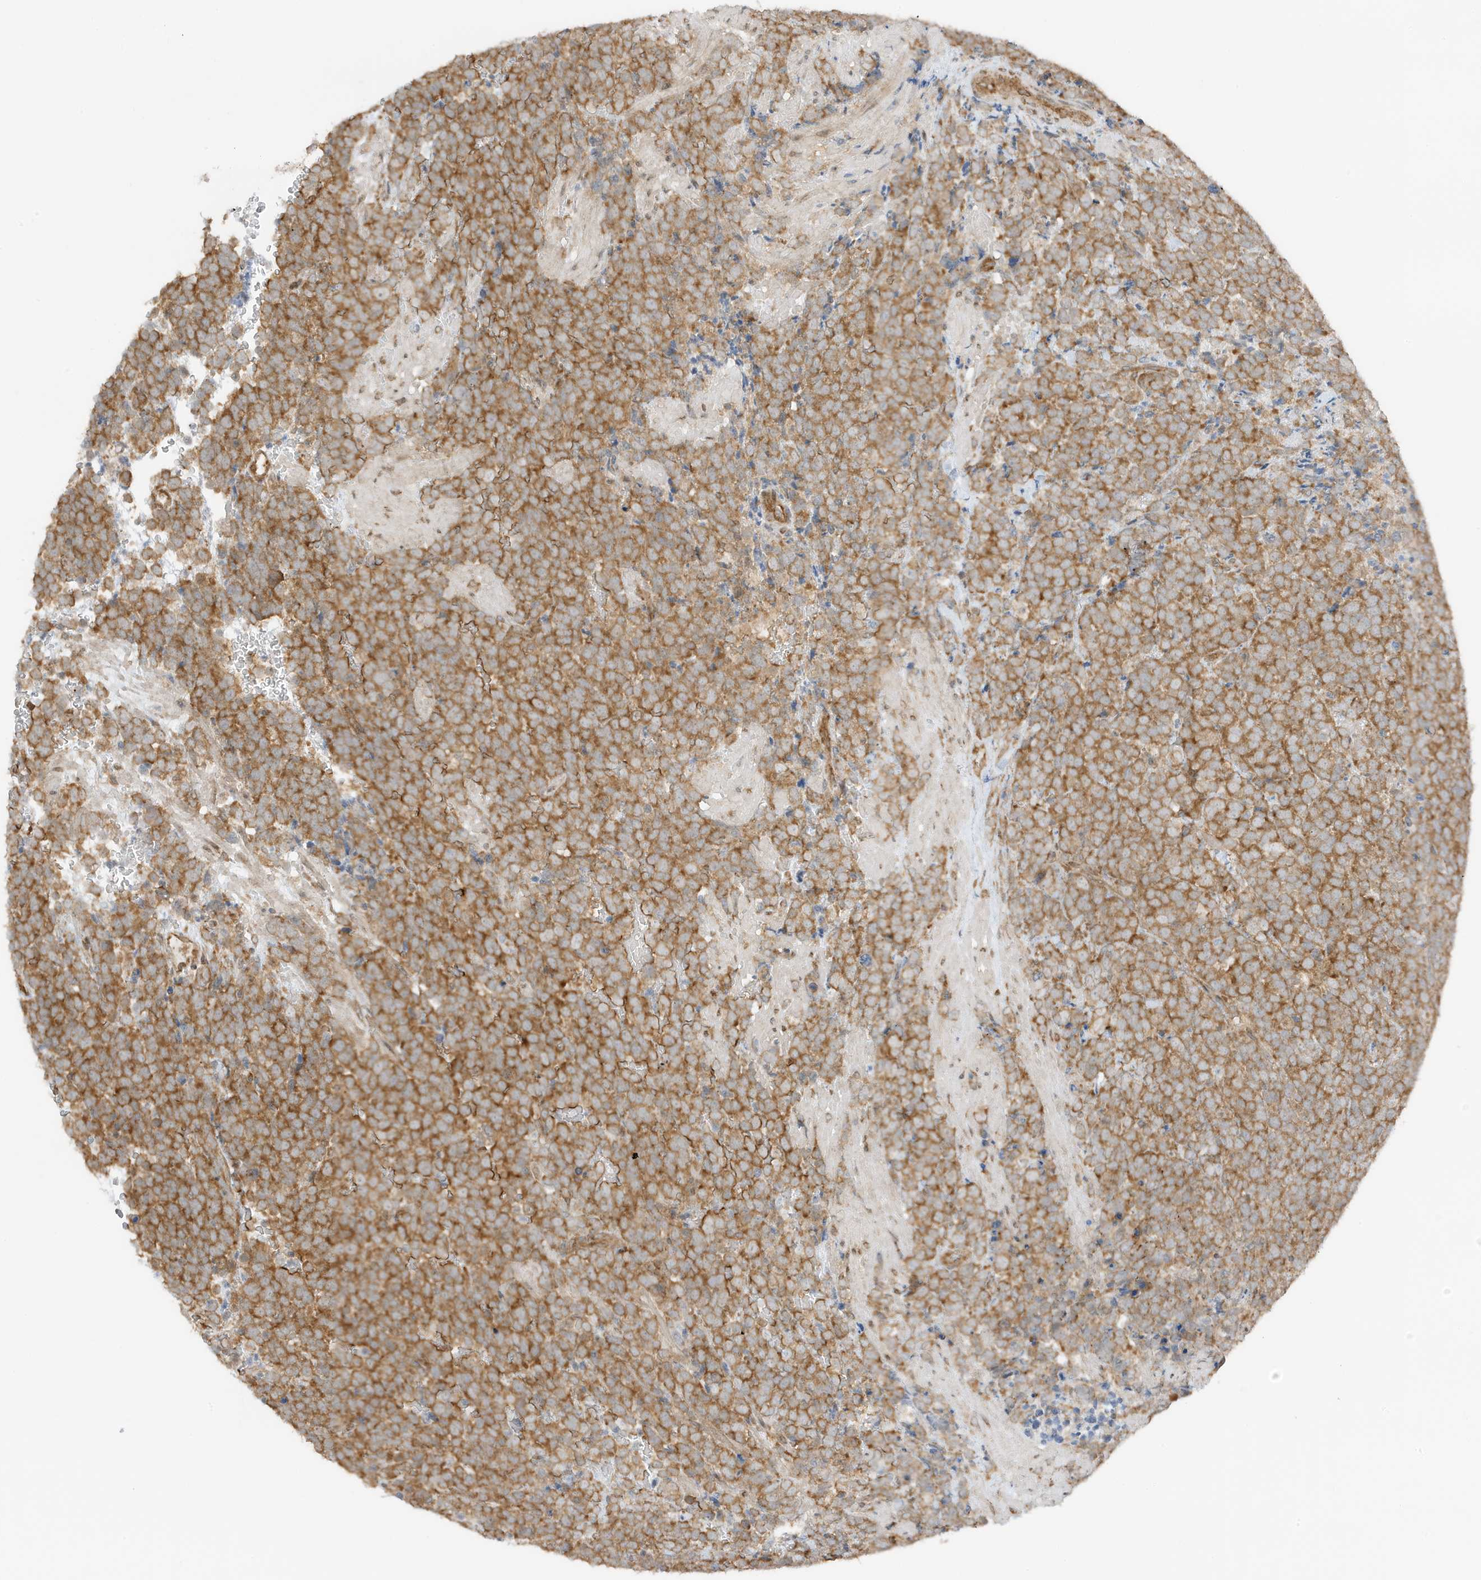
{"staining": {"intensity": "moderate", "quantity": ">75%", "location": "cytoplasmic/membranous"}, "tissue": "urothelial cancer", "cell_type": "Tumor cells", "image_type": "cancer", "snomed": [{"axis": "morphology", "description": "Urothelial carcinoma, High grade"}, {"axis": "topography", "description": "Urinary bladder"}], "caption": "Protein staining by IHC displays moderate cytoplasmic/membranous expression in approximately >75% of tumor cells in urothelial cancer. Nuclei are stained in blue.", "gene": "UBAP2L", "patient": {"sex": "female", "age": 82}}